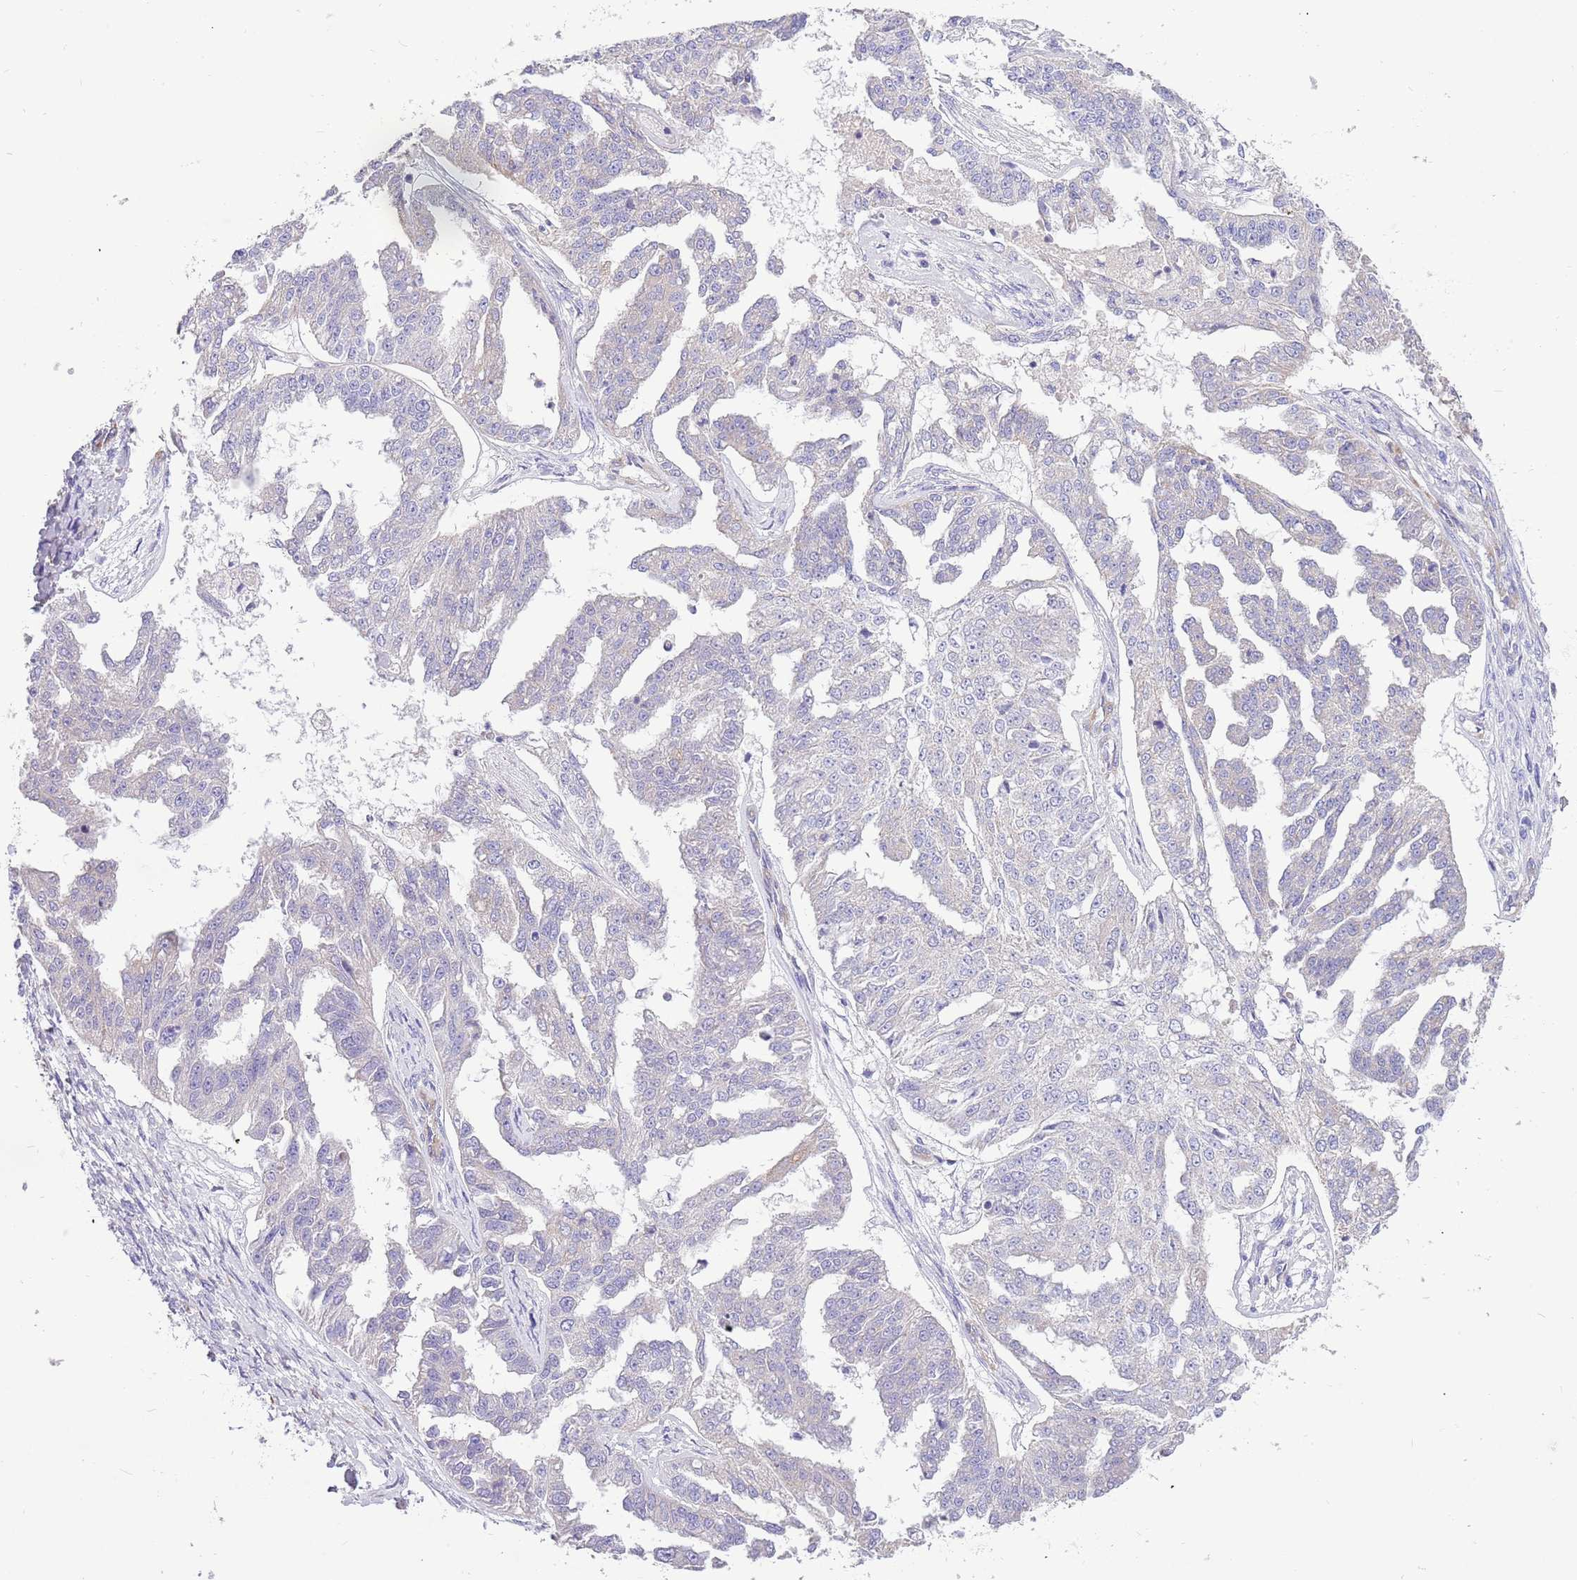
{"staining": {"intensity": "negative", "quantity": "none", "location": "none"}, "tissue": "ovarian cancer", "cell_type": "Tumor cells", "image_type": "cancer", "snomed": [{"axis": "morphology", "description": "Cystadenocarcinoma, serous, NOS"}, {"axis": "topography", "description": "Ovary"}], "caption": "This is a photomicrograph of immunohistochemistry (IHC) staining of serous cystadenocarcinoma (ovarian), which shows no positivity in tumor cells. (DAB immunohistochemistry, high magnification).", "gene": "SERINC3", "patient": {"sex": "female", "age": 58}}